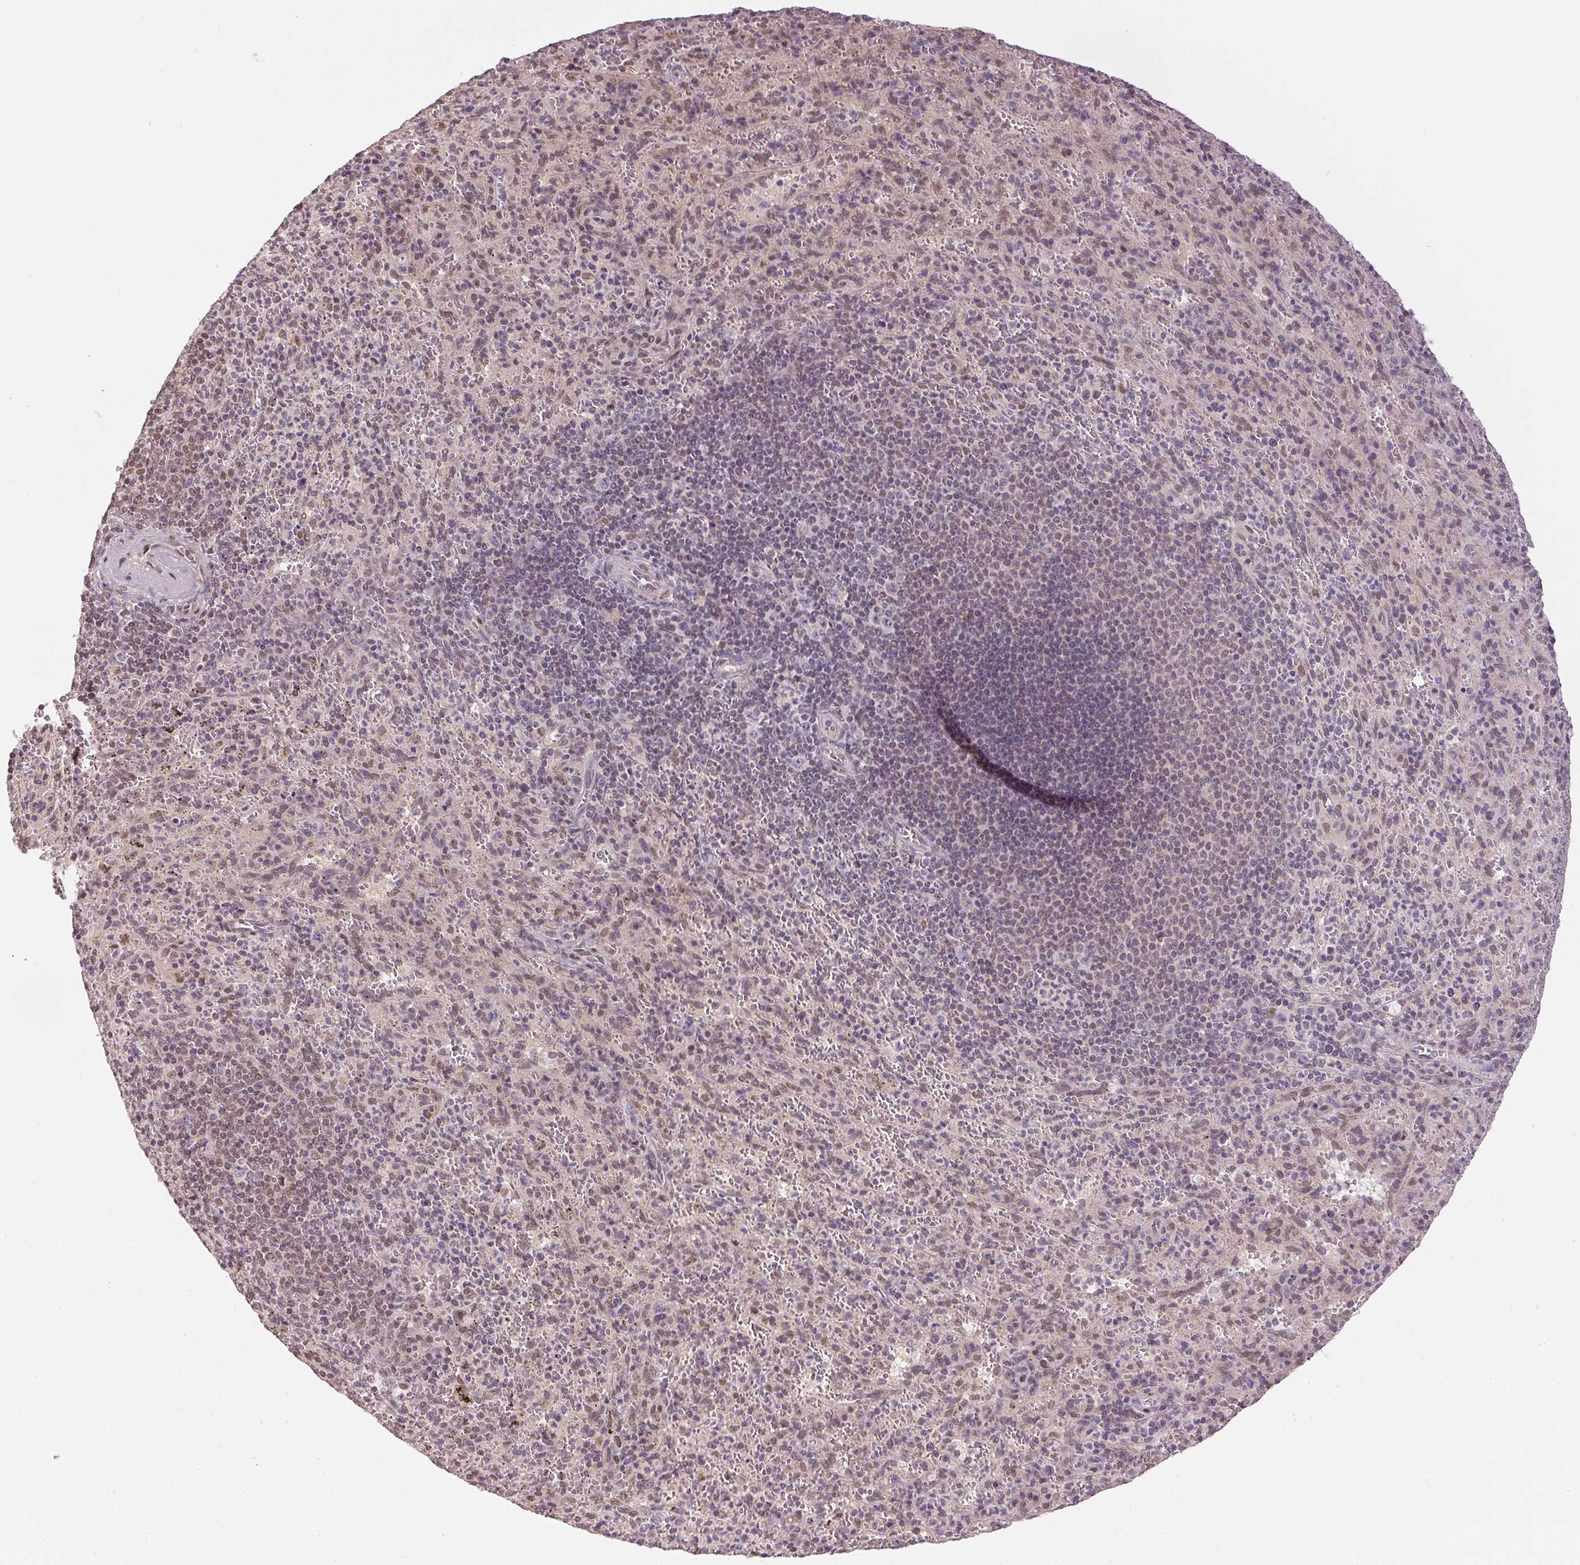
{"staining": {"intensity": "weak", "quantity": "<25%", "location": "nuclear"}, "tissue": "spleen", "cell_type": "Cells in red pulp", "image_type": "normal", "snomed": [{"axis": "morphology", "description": "Normal tissue, NOS"}, {"axis": "topography", "description": "Spleen"}], "caption": "Immunohistochemistry photomicrograph of unremarkable spleen: human spleen stained with DAB reveals no significant protein staining in cells in red pulp.", "gene": "SC5D", "patient": {"sex": "male", "age": 57}}